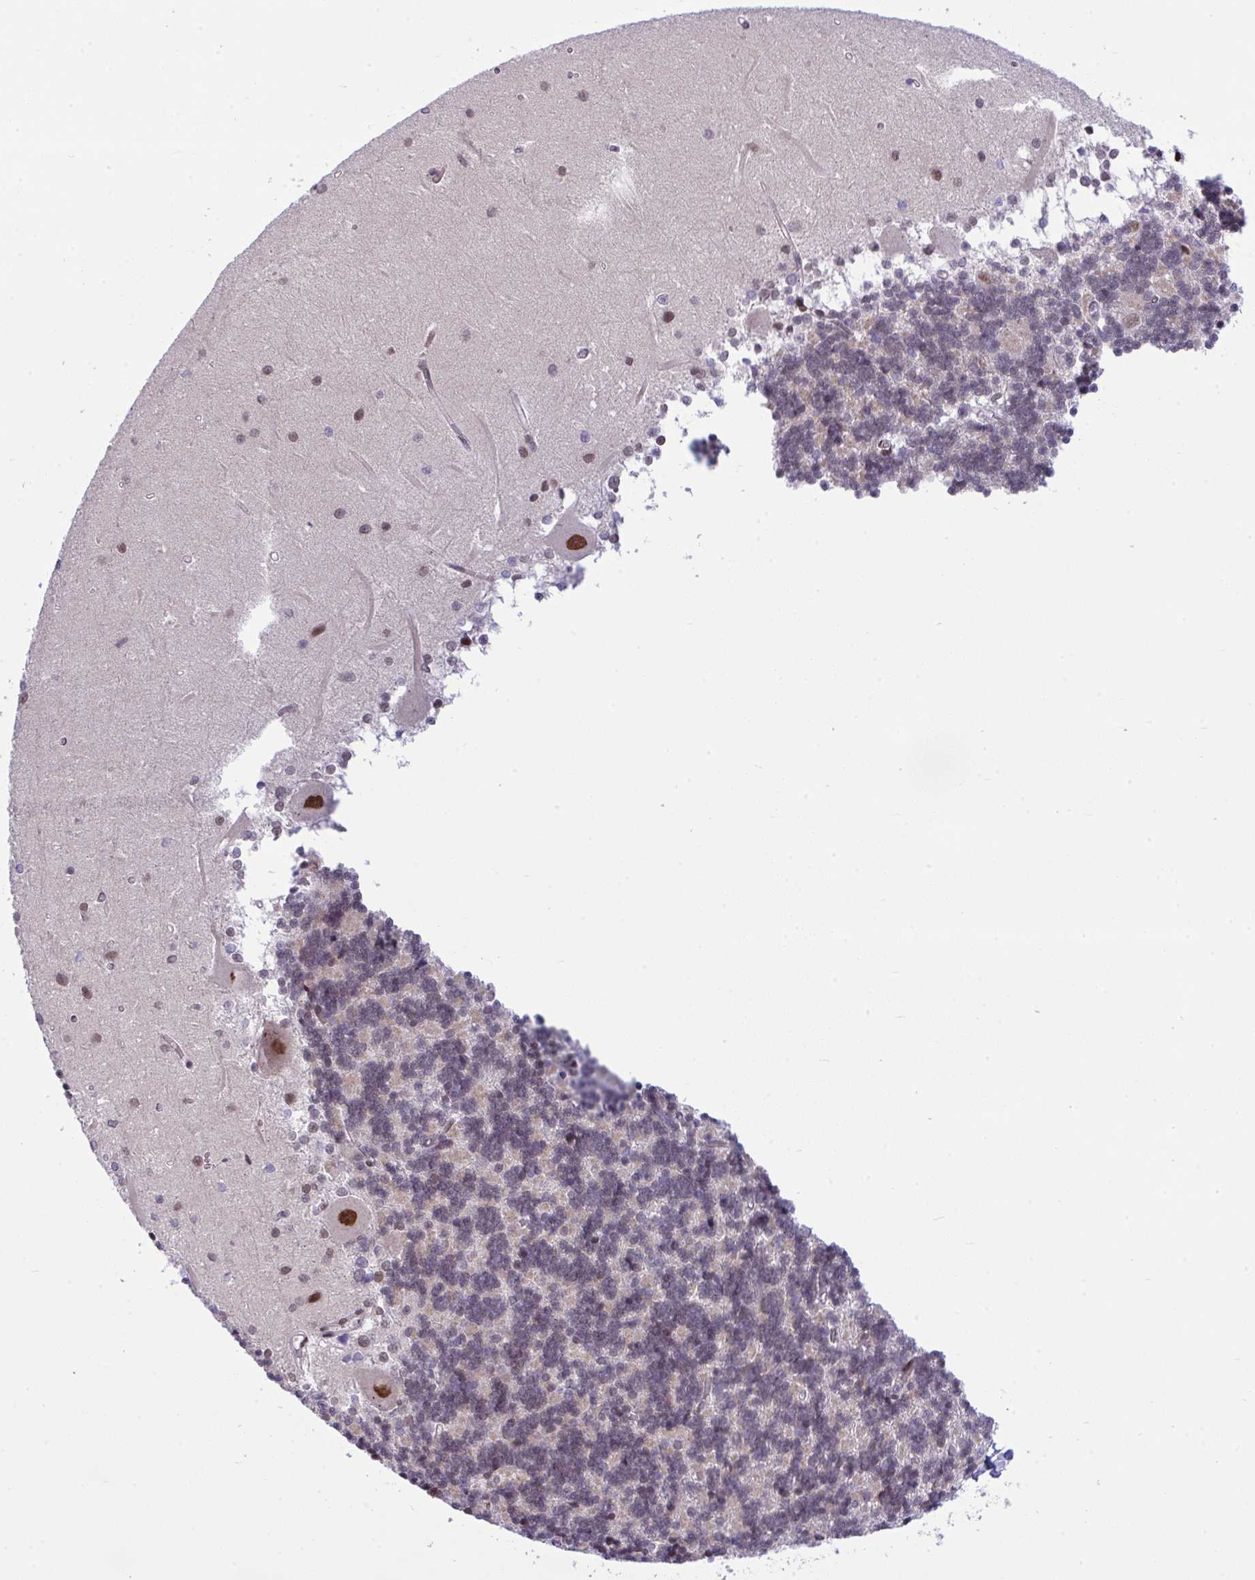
{"staining": {"intensity": "negative", "quantity": "none", "location": "none"}, "tissue": "cerebellum", "cell_type": "Cells in granular layer", "image_type": "normal", "snomed": [{"axis": "morphology", "description": "Normal tissue, NOS"}, {"axis": "topography", "description": "Cerebellum"}], "caption": "High power microscopy micrograph of an immunohistochemistry histopathology image of unremarkable cerebellum, revealing no significant expression in cells in granular layer.", "gene": "ZFHX3", "patient": {"sex": "male", "age": 37}}